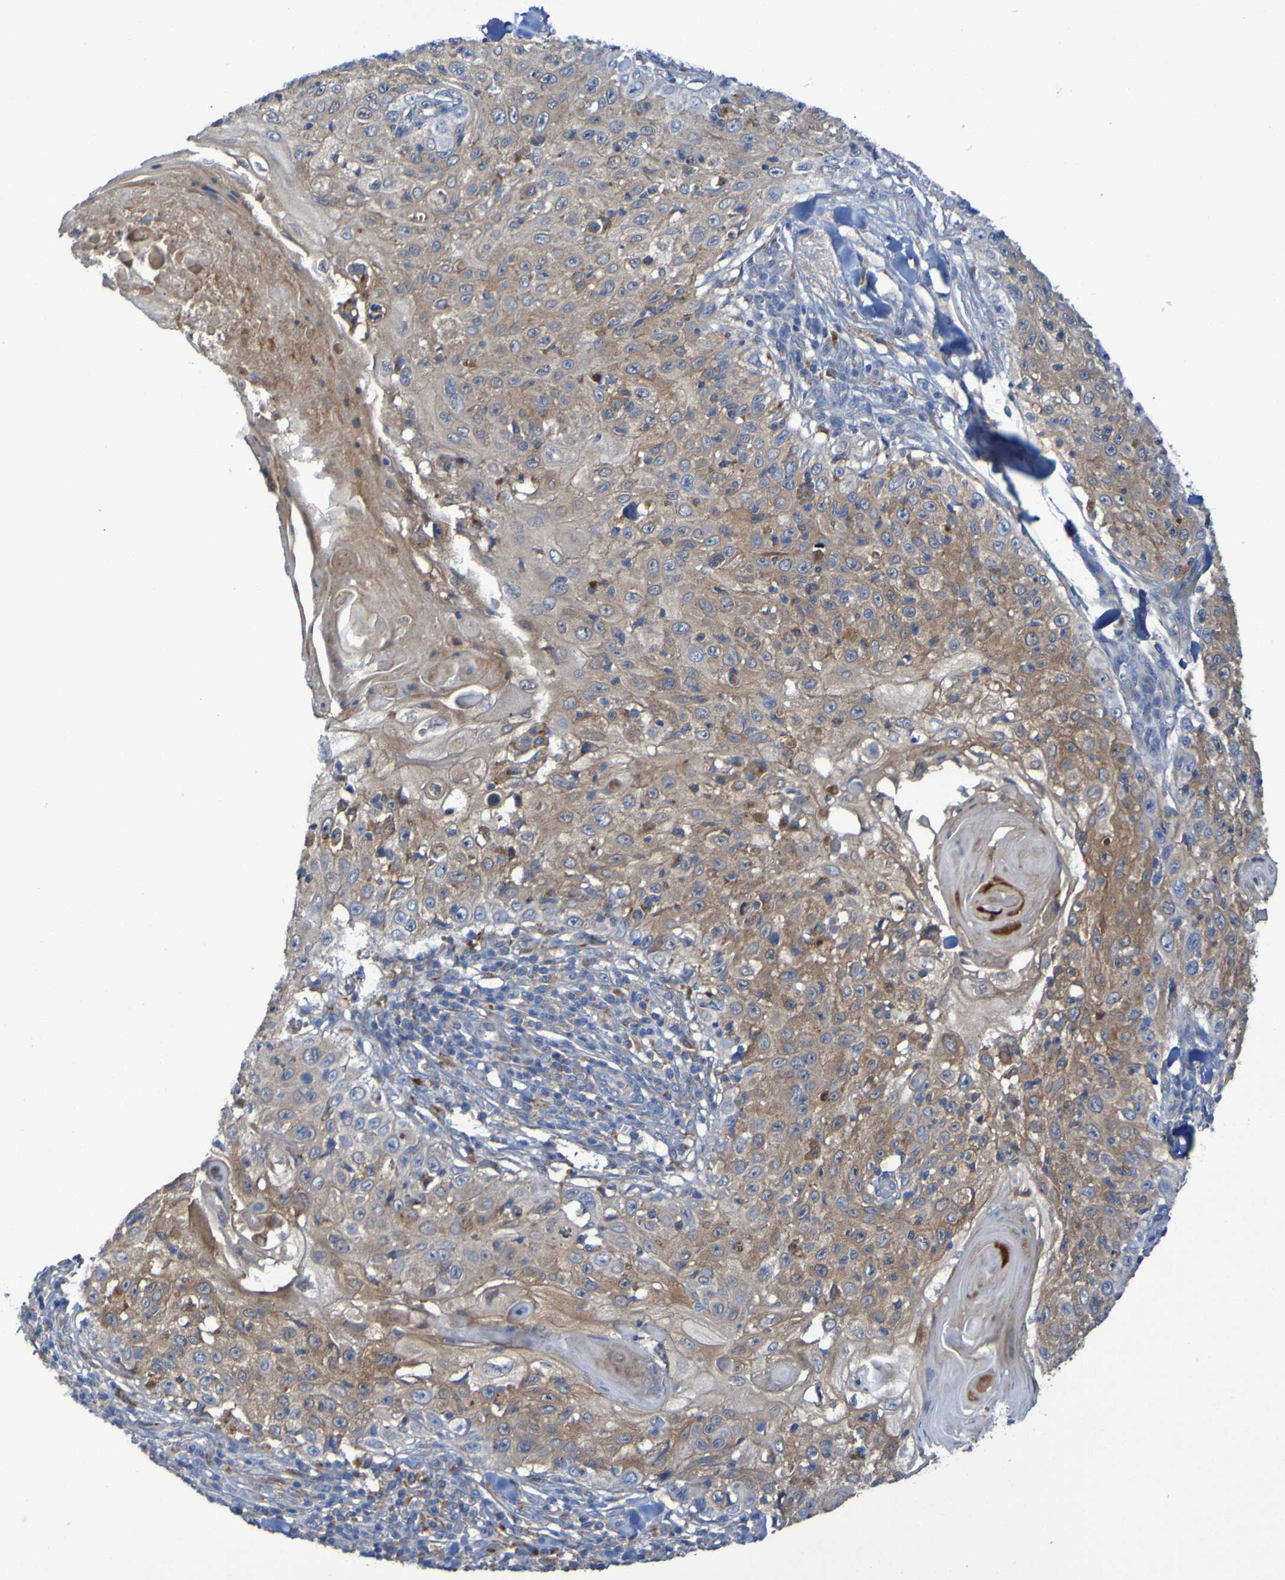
{"staining": {"intensity": "moderate", "quantity": ">75%", "location": "cytoplasmic/membranous"}, "tissue": "skin cancer", "cell_type": "Tumor cells", "image_type": "cancer", "snomed": [{"axis": "morphology", "description": "Squamous cell carcinoma, NOS"}, {"axis": "topography", "description": "Skin"}], "caption": "The photomicrograph exhibits staining of squamous cell carcinoma (skin), revealing moderate cytoplasmic/membranous protein positivity (brown color) within tumor cells. The protein of interest is shown in brown color, while the nuclei are stained blue.", "gene": "ARHGEF16", "patient": {"sex": "male", "age": 86}}